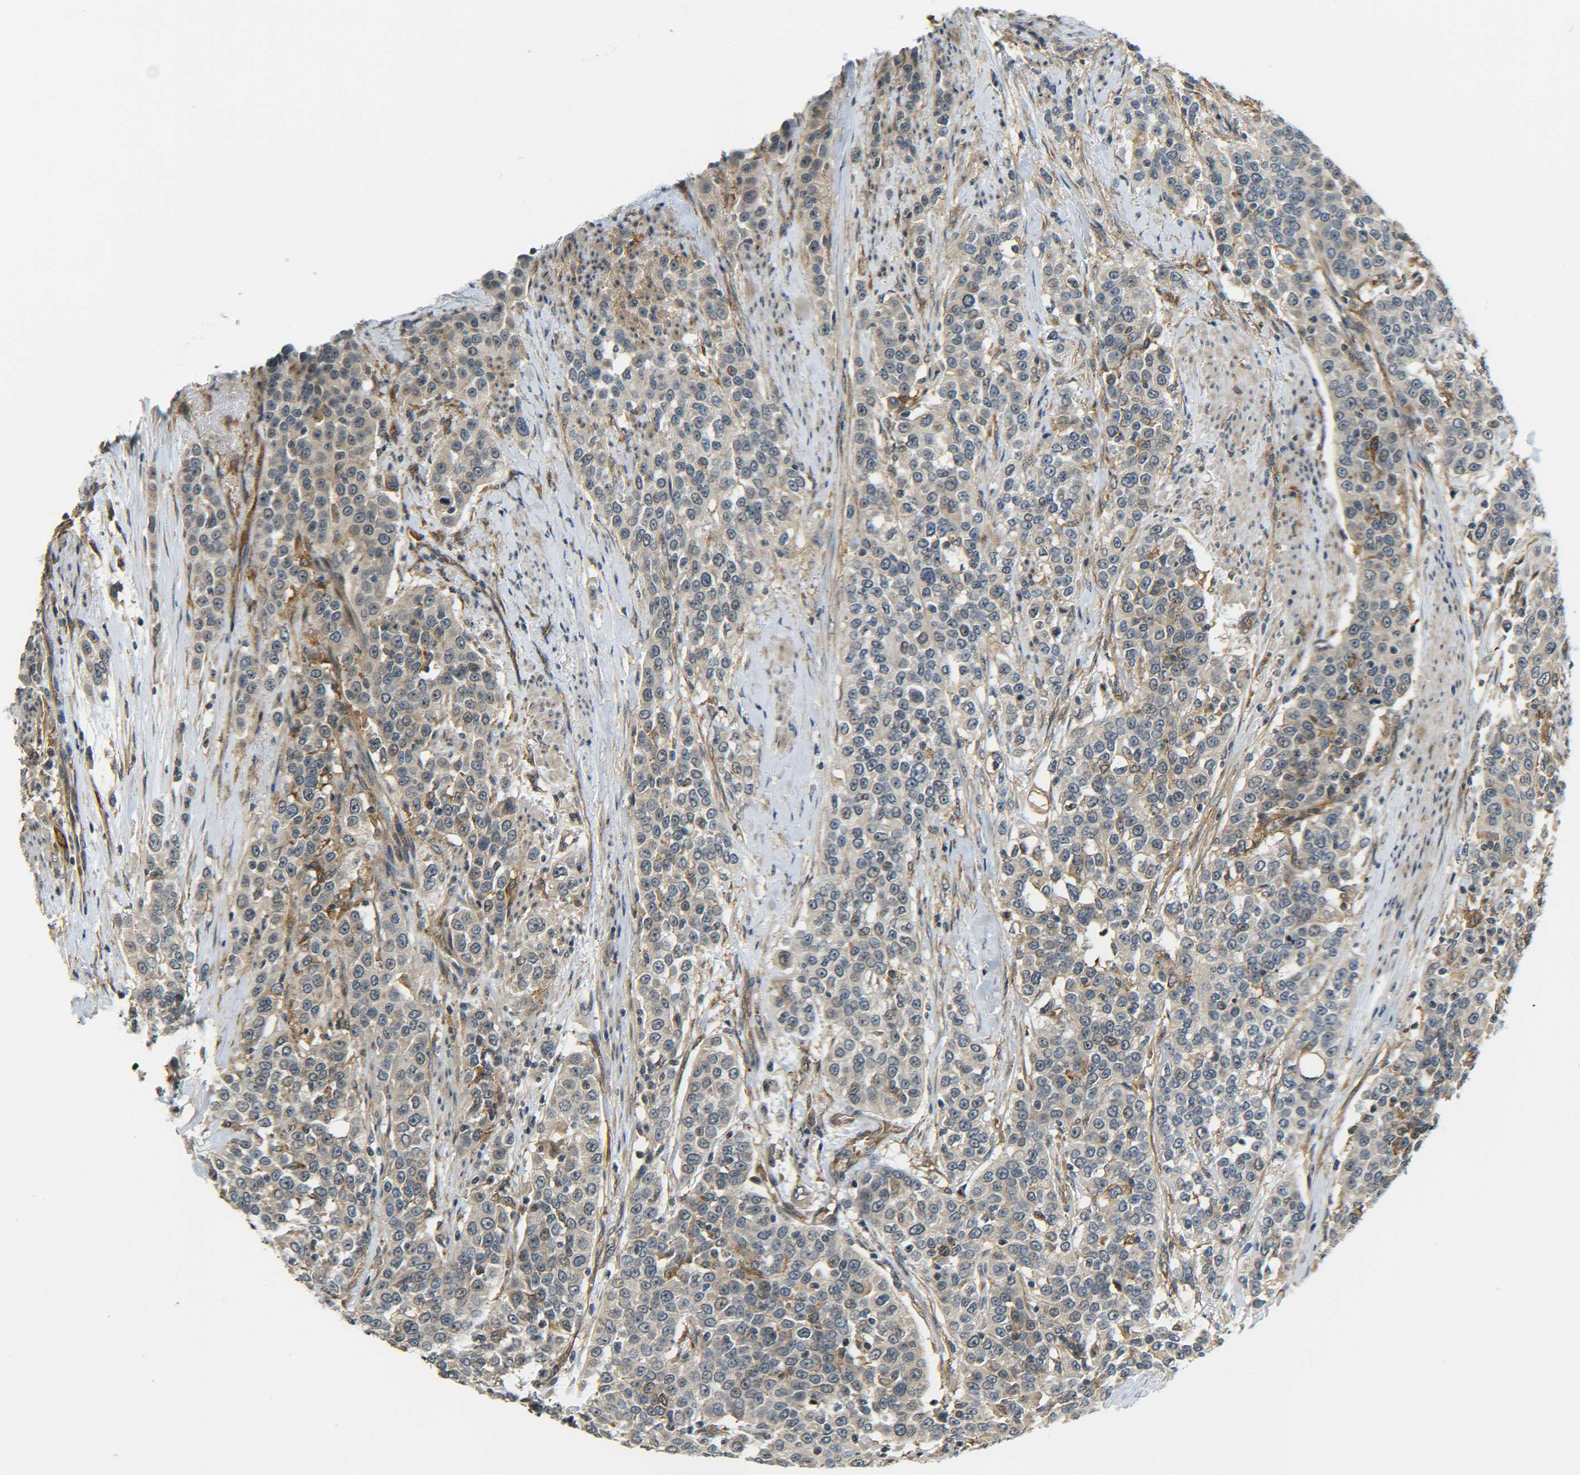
{"staining": {"intensity": "weak", "quantity": ">75%", "location": "cytoplasmic/membranous"}, "tissue": "urothelial cancer", "cell_type": "Tumor cells", "image_type": "cancer", "snomed": [{"axis": "morphology", "description": "Urothelial carcinoma, High grade"}, {"axis": "topography", "description": "Urinary bladder"}], "caption": "This image reveals IHC staining of human urothelial carcinoma (high-grade), with low weak cytoplasmic/membranous expression in about >75% of tumor cells.", "gene": "DAB2", "patient": {"sex": "female", "age": 80}}